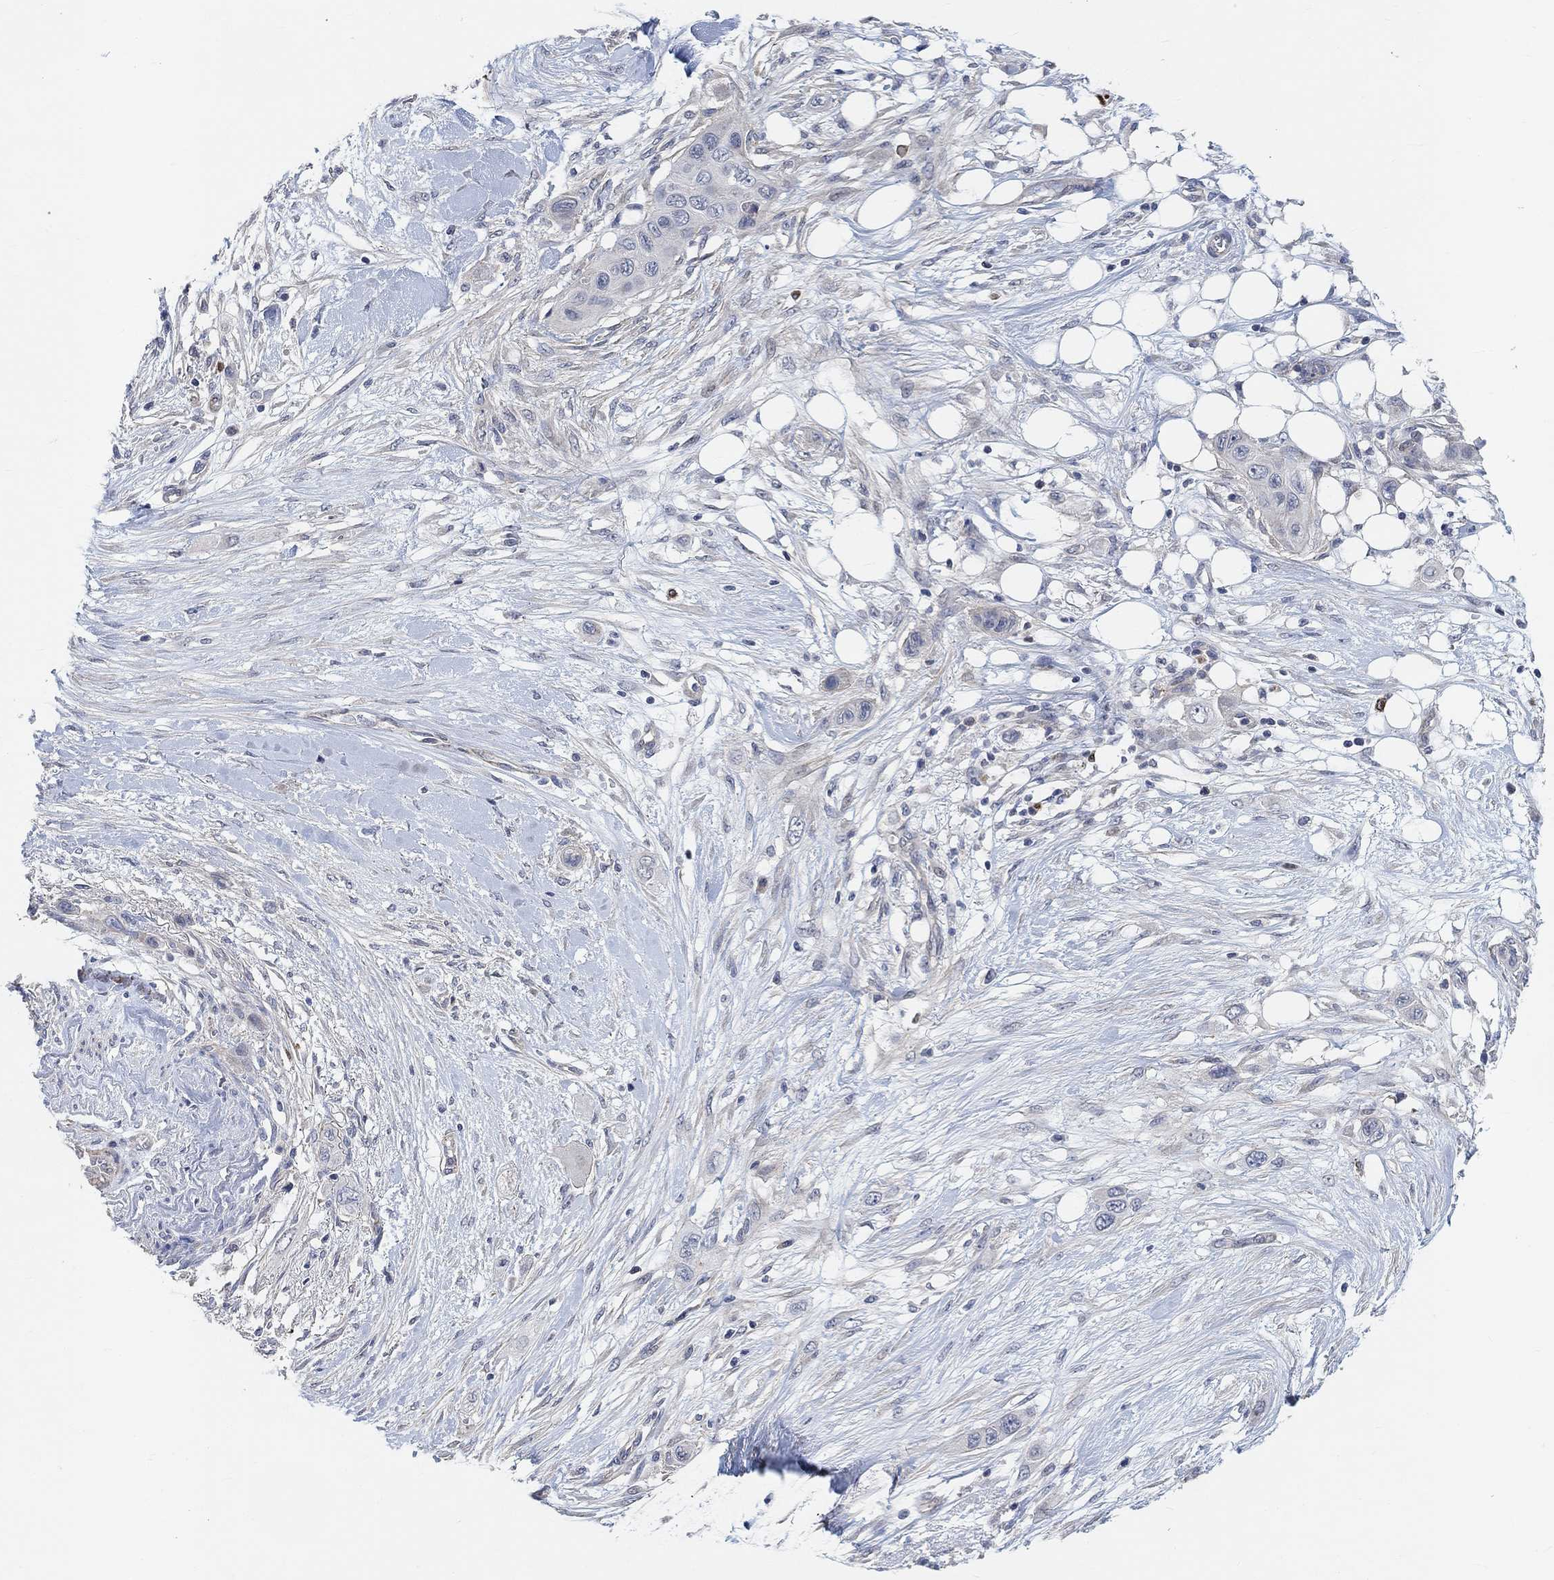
{"staining": {"intensity": "negative", "quantity": "none", "location": "none"}, "tissue": "skin cancer", "cell_type": "Tumor cells", "image_type": "cancer", "snomed": [{"axis": "morphology", "description": "Squamous cell carcinoma, NOS"}, {"axis": "topography", "description": "Skin"}], "caption": "Immunohistochemical staining of human skin cancer (squamous cell carcinoma) exhibits no significant staining in tumor cells.", "gene": "HCRTR1", "patient": {"sex": "male", "age": 79}}